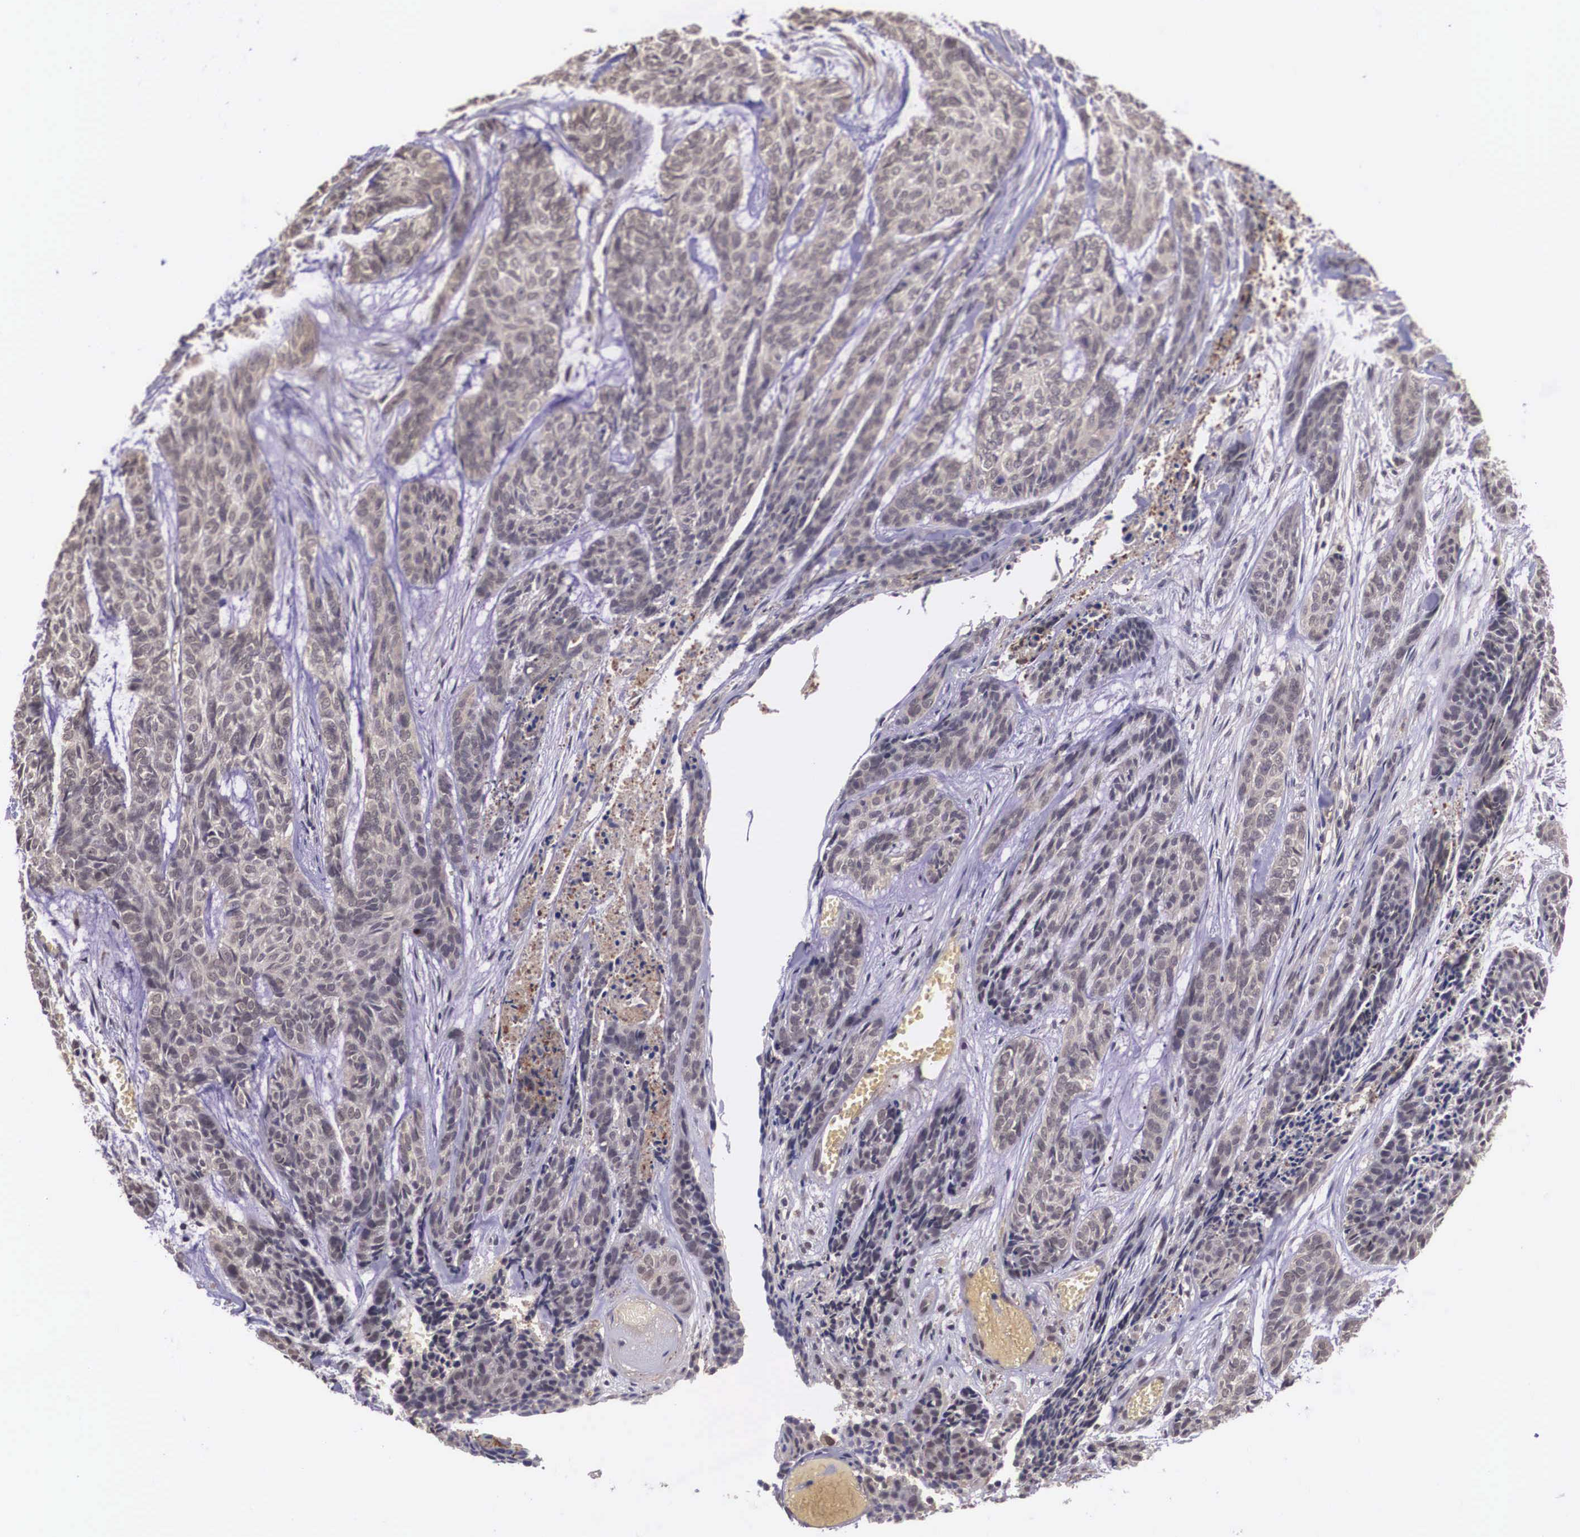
{"staining": {"intensity": "weak", "quantity": ">75%", "location": "cytoplasmic/membranous"}, "tissue": "skin cancer", "cell_type": "Tumor cells", "image_type": "cancer", "snomed": [{"axis": "morphology", "description": "Normal tissue, NOS"}, {"axis": "morphology", "description": "Basal cell carcinoma"}, {"axis": "topography", "description": "Skin"}], "caption": "Skin basal cell carcinoma was stained to show a protein in brown. There is low levels of weak cytoplasmic/membranous positivity in about >75% of tumor cells.", "gene": "VASH1", "patient": {"sex": "female", "age": 65}}